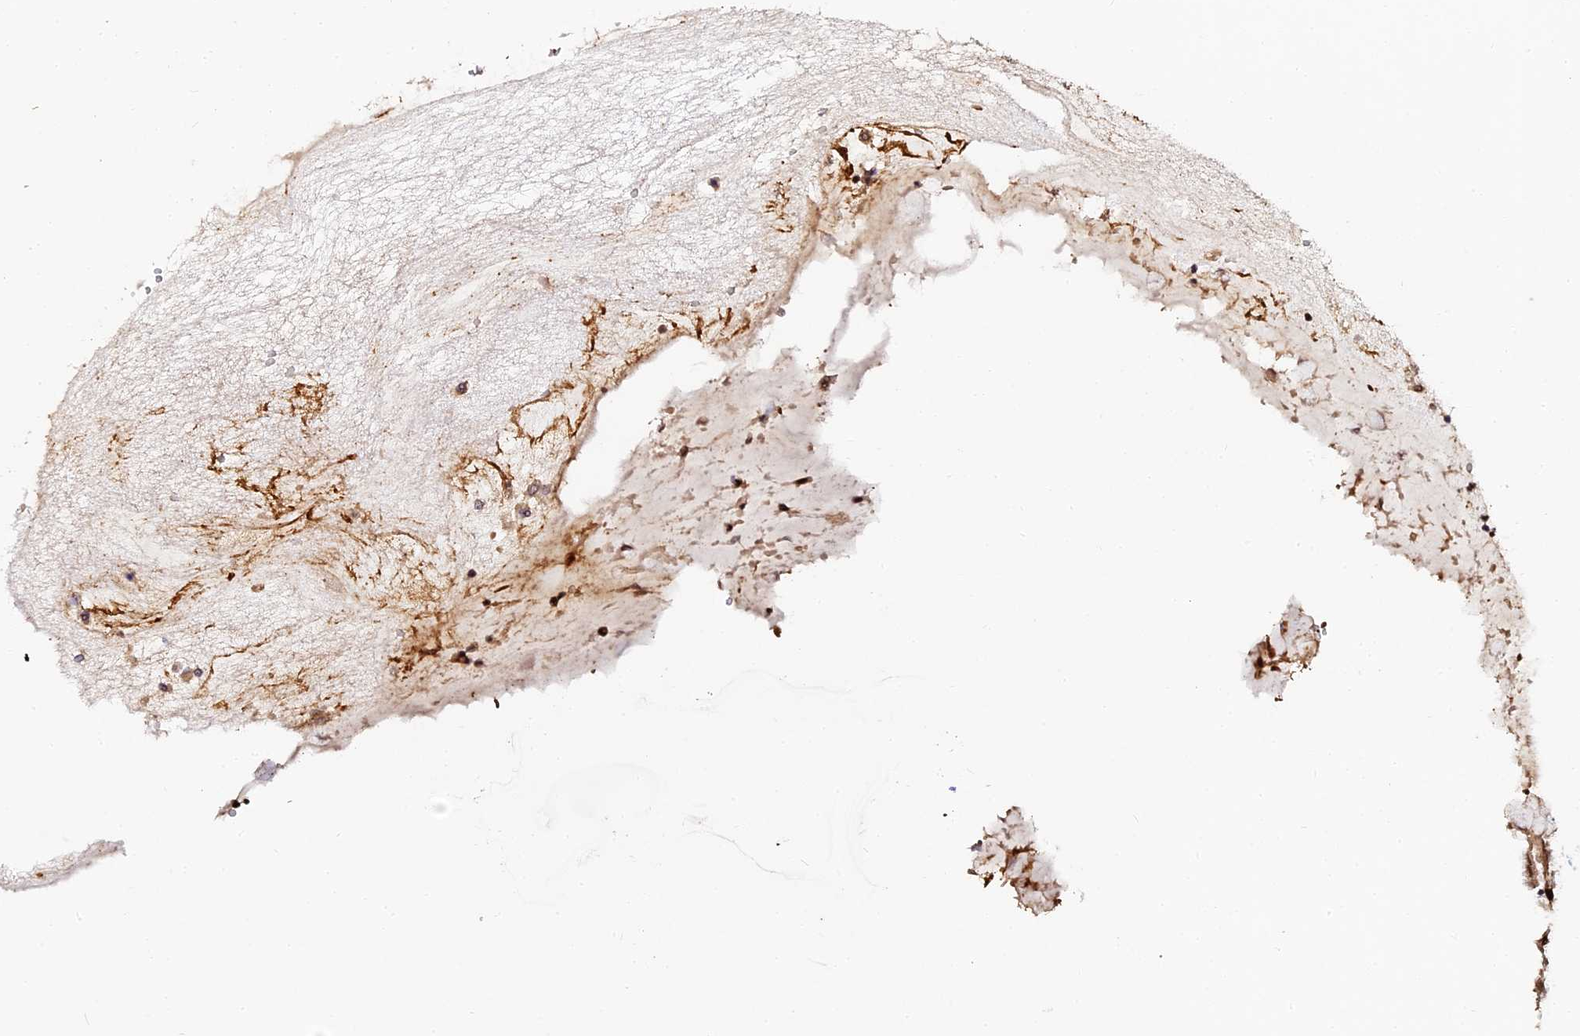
{"staining": {"intensity": "moderate", "quantity": ">75%", "location": "nuclear"}, "tissue": "stomach", "cell_type": "Glandular cells", "image_type": "normal", "snomed": [{"axis": "morphology", "description": "Normal tissue, NOS"}, {"axis": "topography", "description": "Stomach"}, {"axis": "topography", "description": "Stomach, lower"}], "caption": "Brown immunohistochemical staining in benign stomach reveals moderate nuclear staining in about >75% of glandular cells. Immunohistochemistry stains the protein in brown and the nuclei are stained blue.", "gene": "MCRS1", "patient": {"sex": "female", "age": 56}}